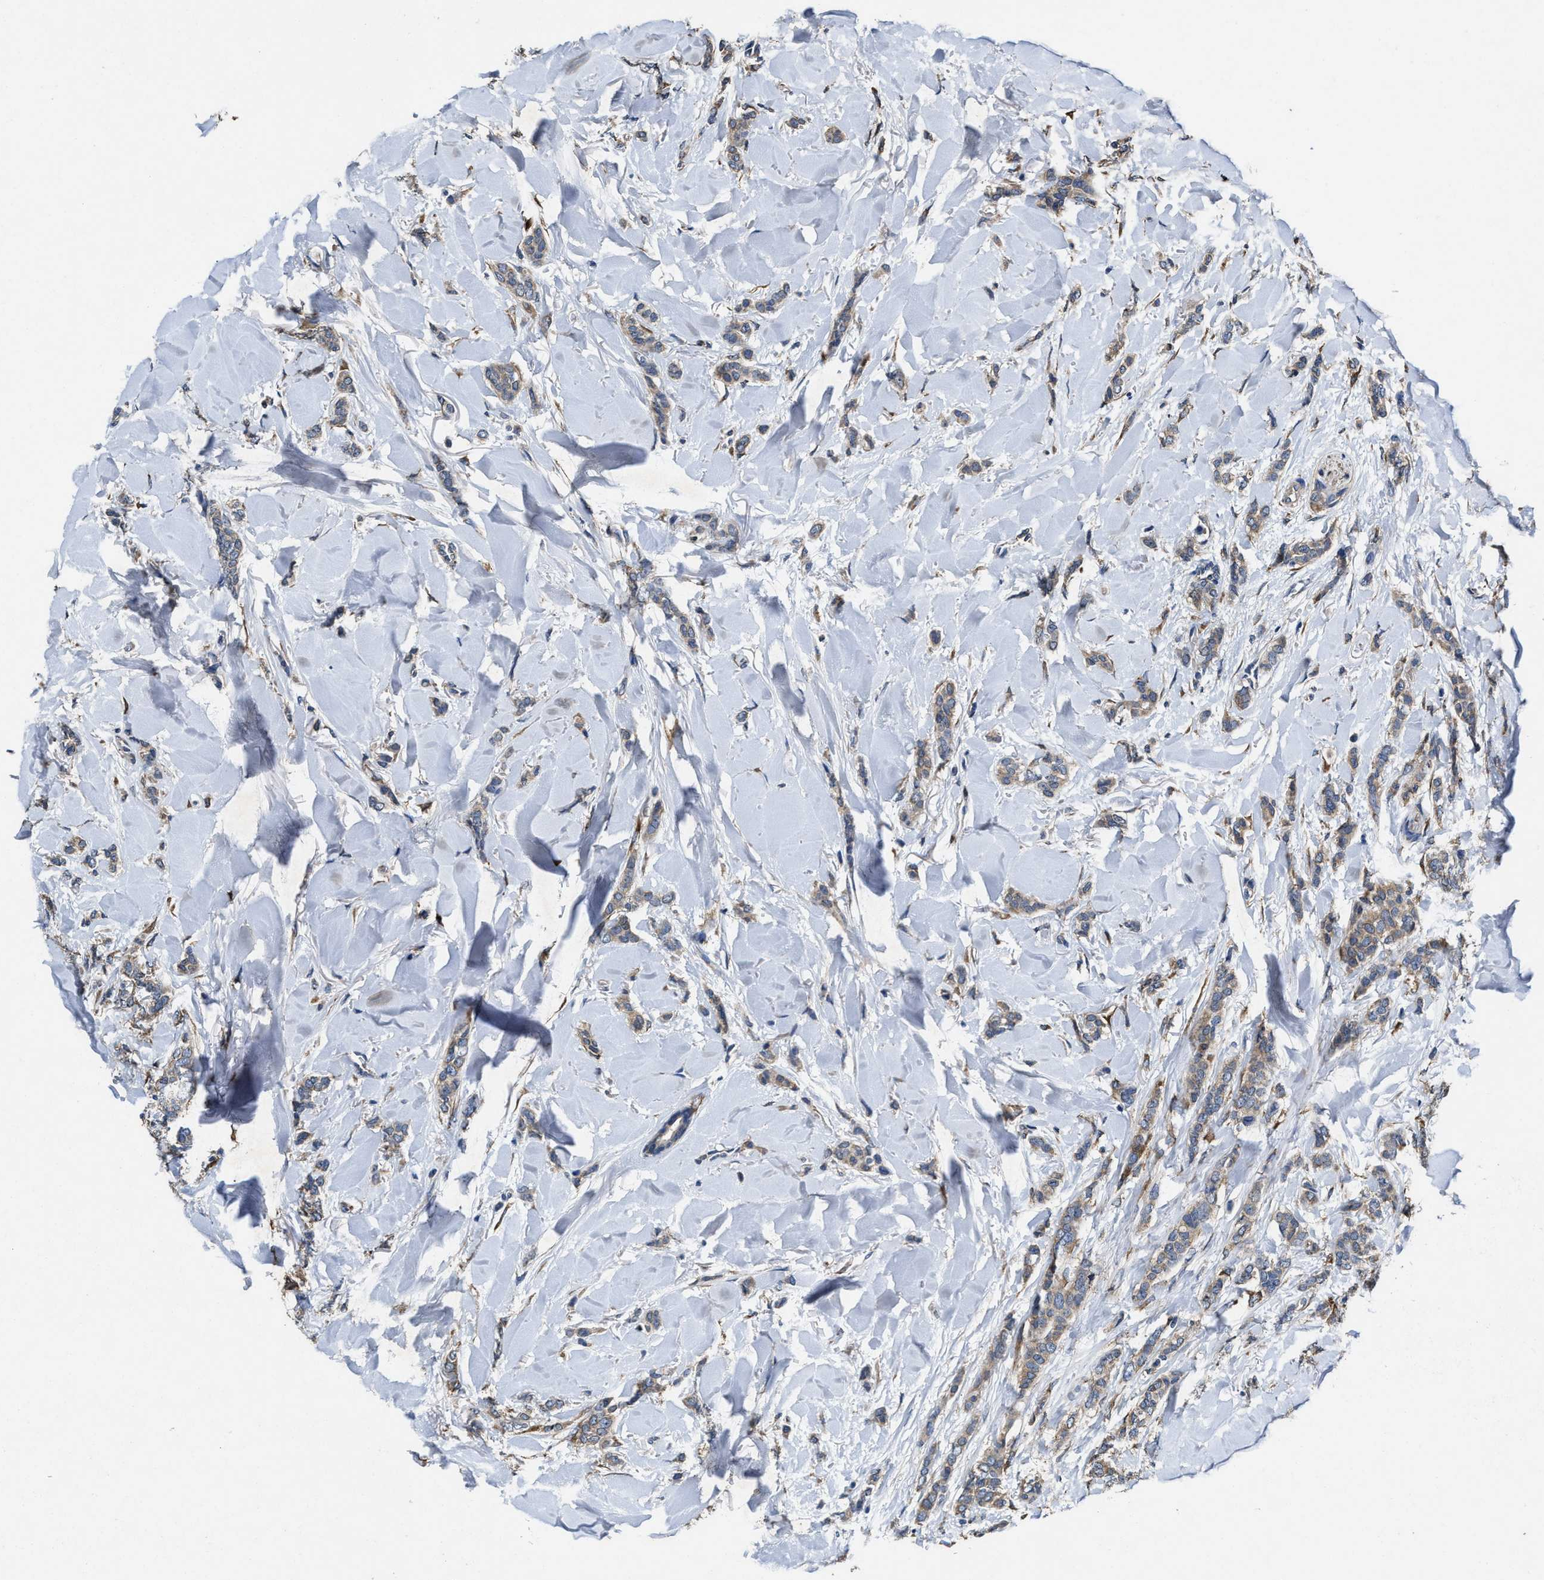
{"staining": {"intensity": "moderate", "quantity": ">75%", "location": "cytoplasmic/membranous"}, "tissue": "breast cancer", "cell_type": "Tumor cells", "image_type": "cancer", "snomed": [{"axis": "morphology", "description": "Lobular carcinoma"}, {"axis": "topography", "description": "Skin"}, {"axis": "topography", "description": "Breast"}], "caption": "A brown stain highlights moderate cytoplasmic/membranous positivity of a protein in human lobular carcinoma (breast) tumor cells.", "gene": "IDNK", "patient": {"sex": "female", "age": 46}}